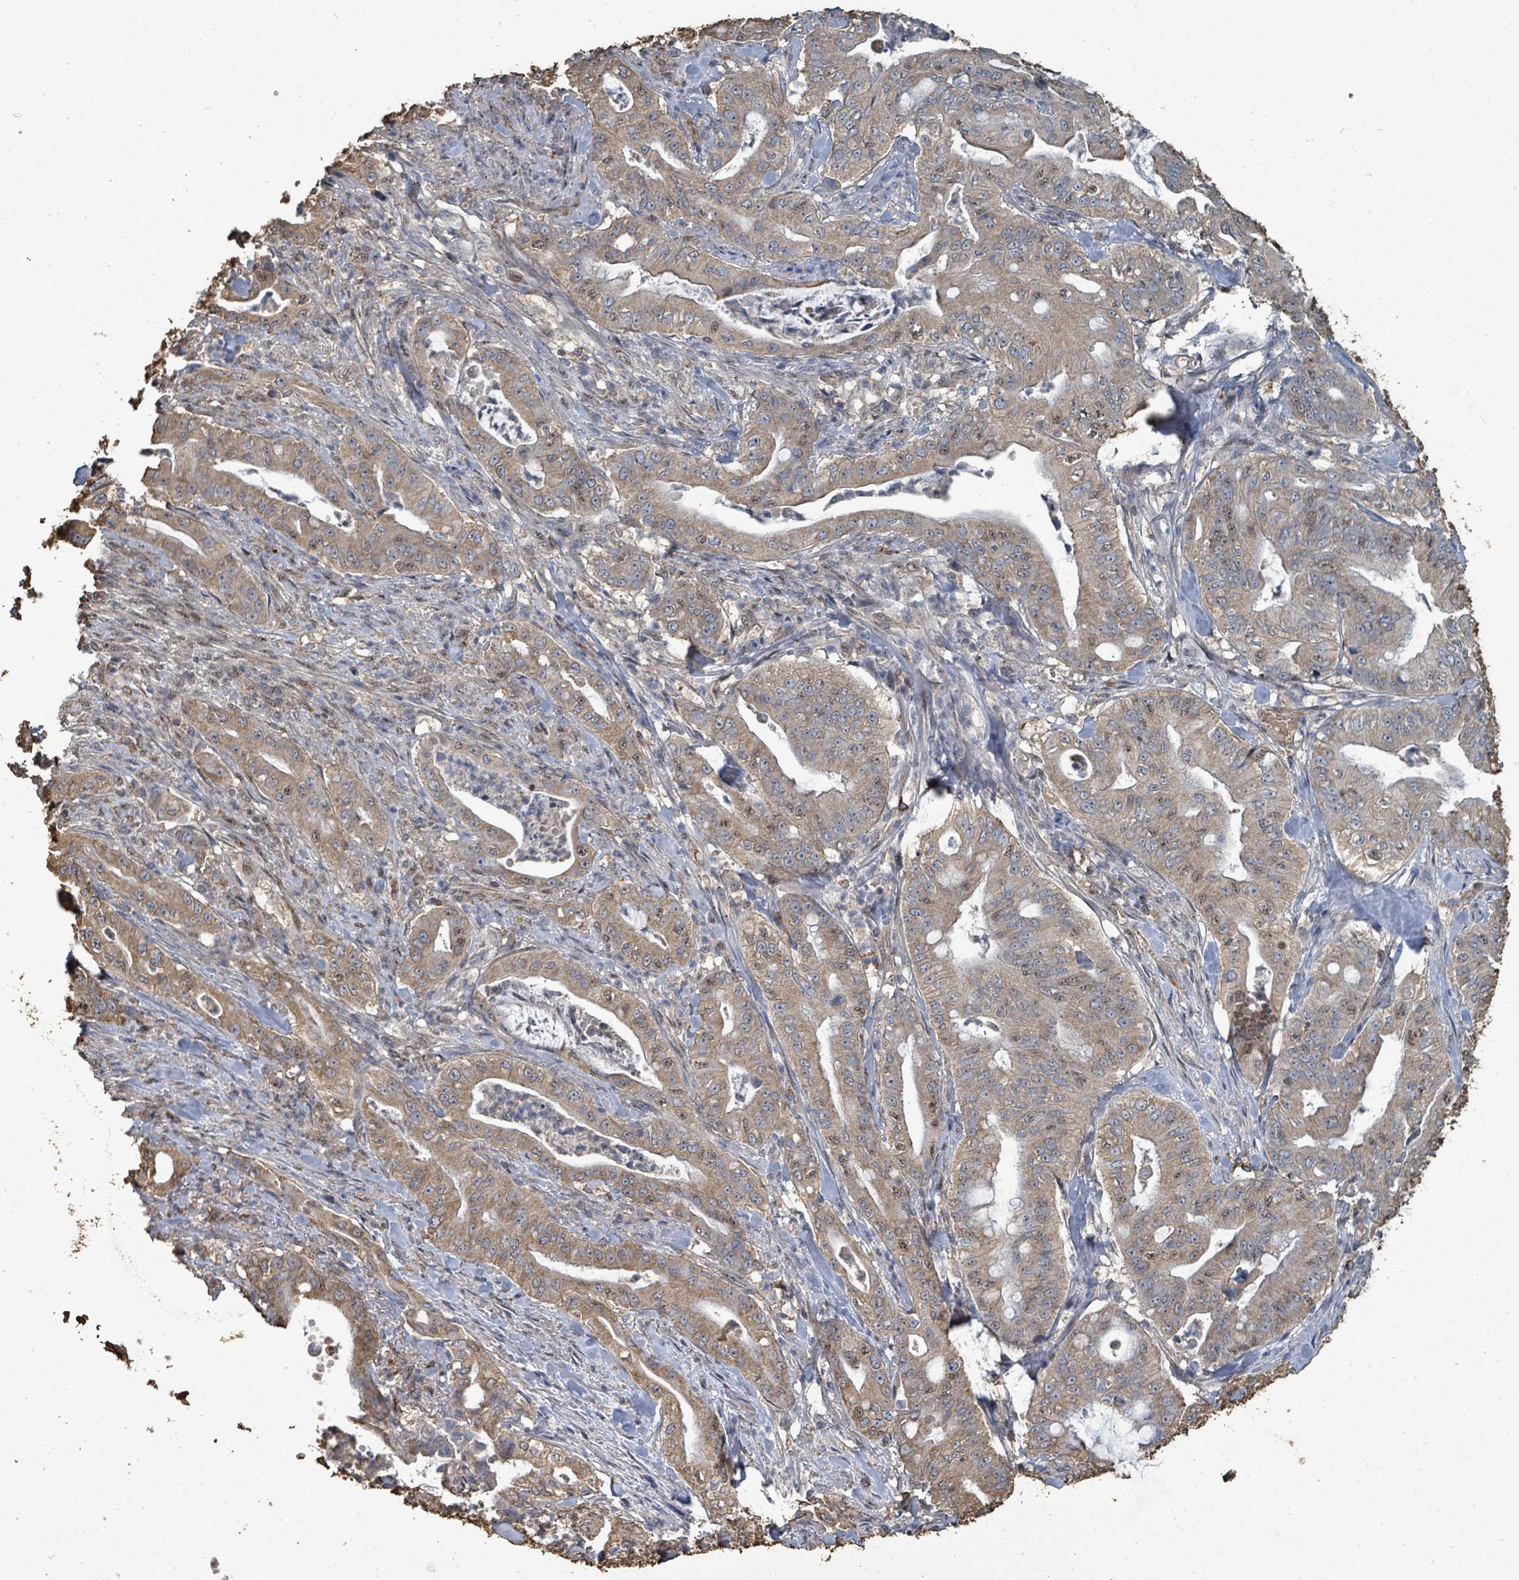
{"staining": {"intensity": "moderate", "quantity": ">75%", "location": "cytoplasmic/membranous"}, "tissue": "pancreatic cancer", "cell_type": "Tumor cells", "image_type": "cancer", "snomed": [{"axis": "morphology", "description": "Adenocarcinoma, NOS"}, {"axis": "topography", "description": "Pancreas"}], "caption": "Protein staining displays moderate cytoplasmic/membranous staining in about >75% of tumor cells in pancreatic cancer (adenocarcinoma).", "gene": "C6orf52", "patient": {"sex": "male", "age": 71}}